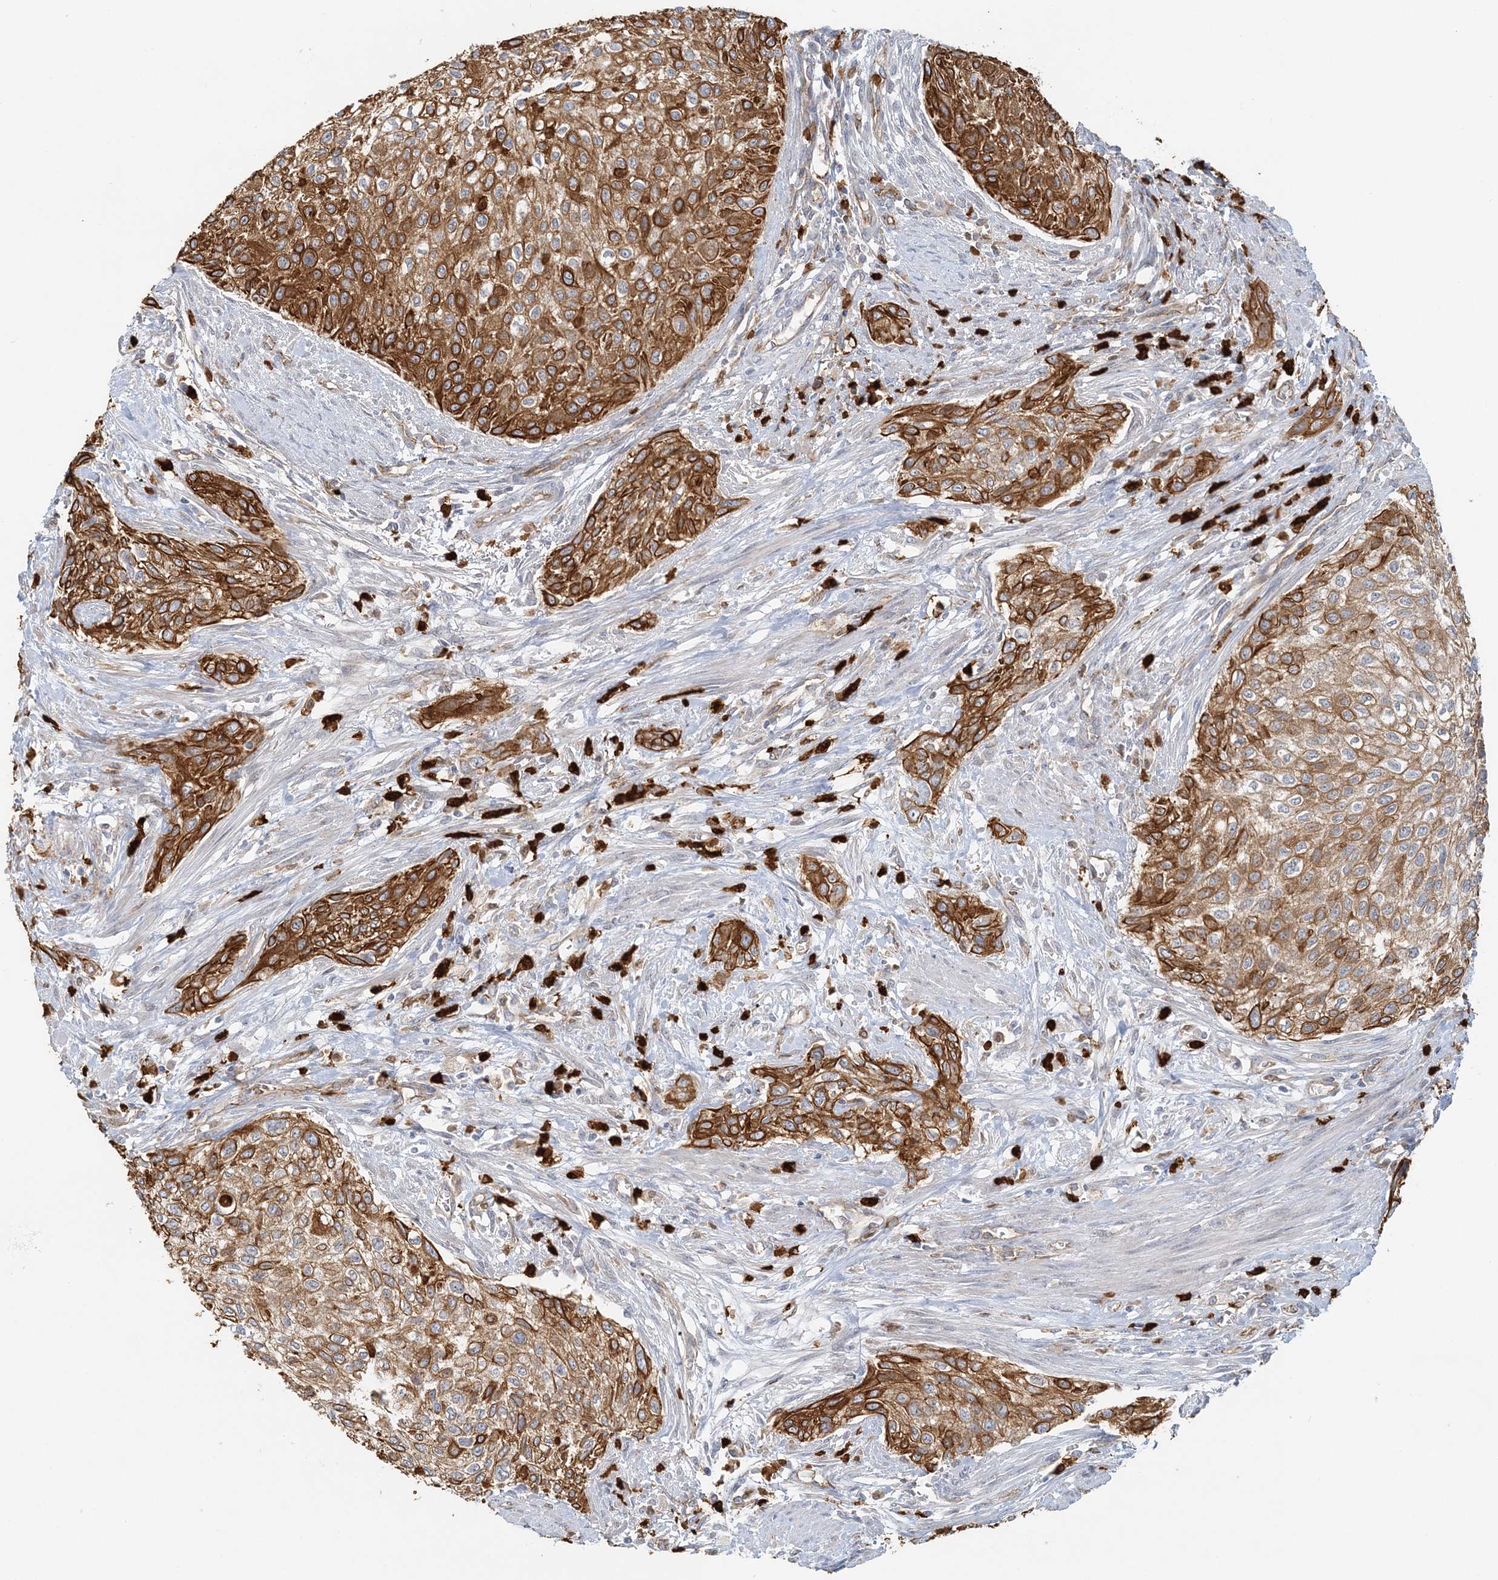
{"staining": {"intensity": "strong", "quantity": ">75%", "location": "cytoplasmic/membranous"}, "tissue": "urothelial cancer", "cell_type": "Tumor cells", "image_type": "cancer", "snomed": [{"axis": "morphology", "description": "Urothelial carcinoma, High grade"}, {"axis": "topography", "description": "Urinary bladder"}], "caption": "IHC of human high-grade urothelial carcinoma shows high levels of strong cytoplasmic/membranous expression in approximately >75% of tumor cells. The staining was performed using DAB (3,3'-diaminobenzidine) to visualize the protein expression in brown, while the nuclei were stained in blue with hematoxylin (Magnification: 20x).", "gene": "DNAH1", "patient": {"sex": "male", "age": 35}}